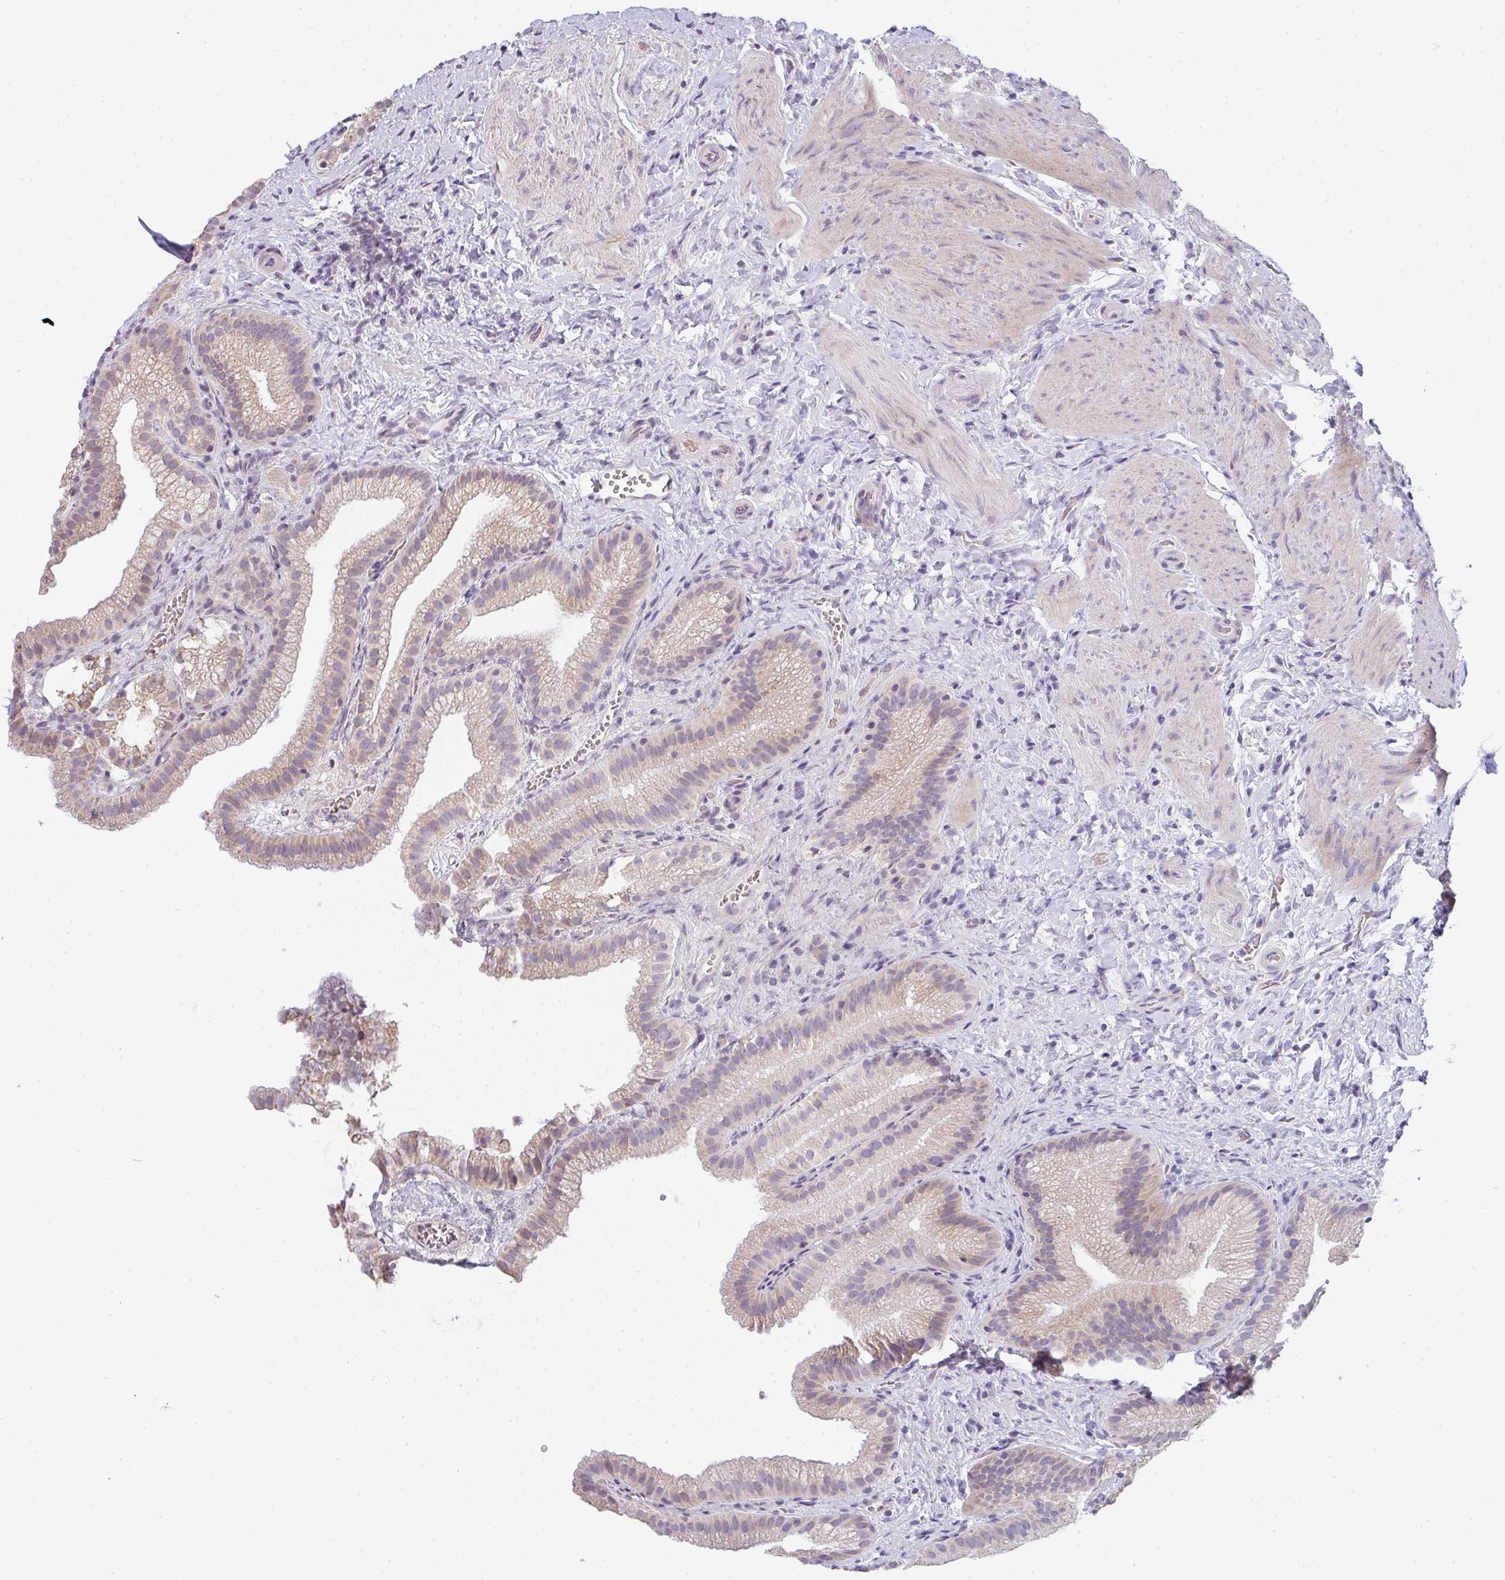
{"staining": {"intensity": "weak", "quantity": ">75%", "location": "cytoplasmic/membranous"}, "tissue": "gallbladder", "cell_type": "Glandular cells", "image_type": "normal", "snomed": [{"axis": "morphology", "description": "Normal tissue, NOS"}, {"axis": "topography", "description": "Gallbladder"}], "caption": "Weak cytoplasmic/membranous expression for a protein is seen in approximately >75% of glandular cells of unremarkable gallbladder using immunohistochemistry.", "gene": "CACNA1S", "patient": {"sex": "female", "age": 63}}